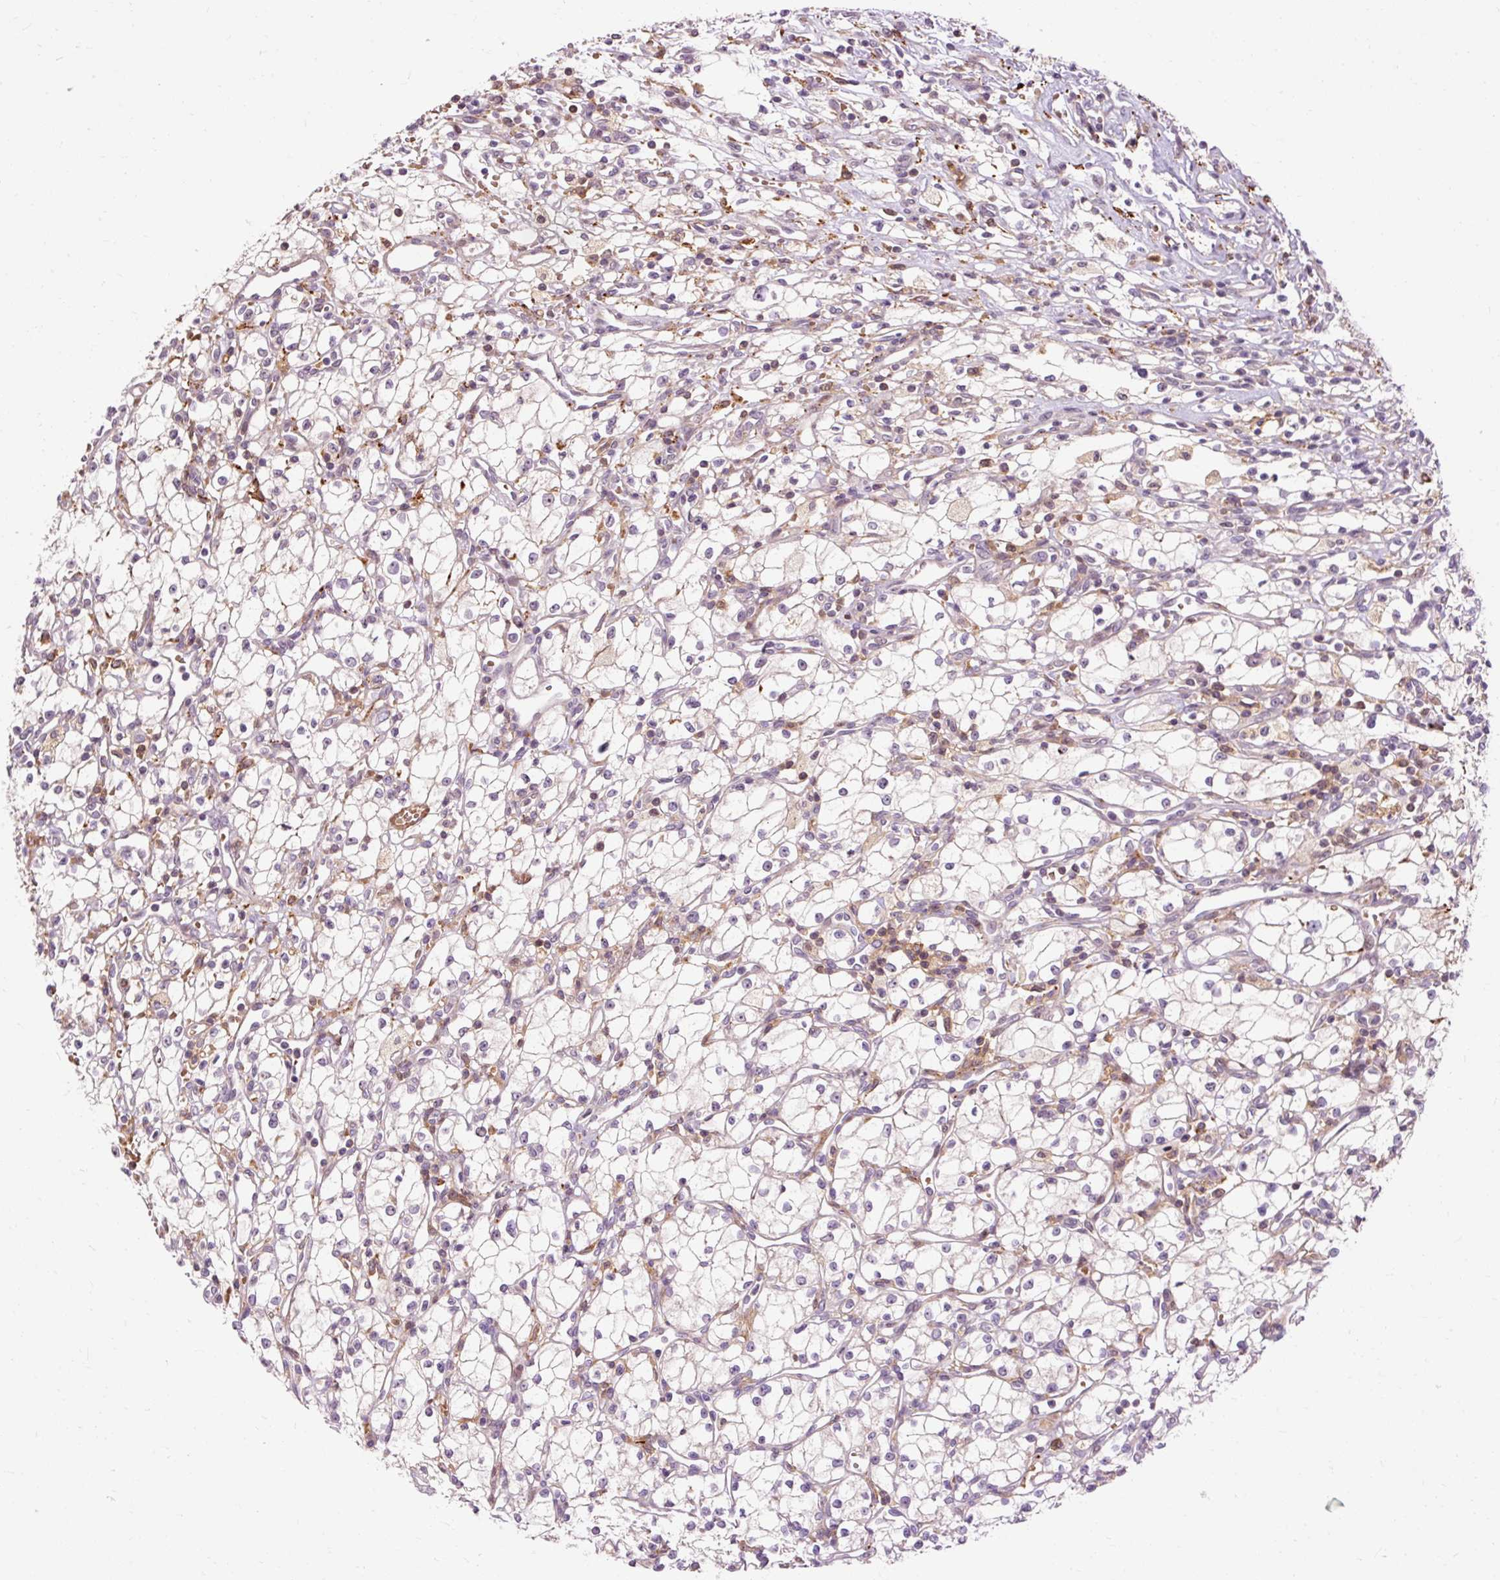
{"staining": {"intensity": "weak", "quantity": "25%-75%", "location": "cytoplasmic/membranous"}, "tissue": "renal cancer", "cell_type": "Tumor cells", "image_type": "cancer", "snomed": [{"axis": "morphology", "description": "Adenocarcinoma, NOS"}, {"axis": "topography", "description": "Kidney"}], "caption": "This image demonstrates renal cancer (adenocarcinoma) stained with IHC to label a protein in brown. The cytoplasmic/membranous of tumor cells show weak positivity for the protein. Nuclei are counter-stained blue.", "gene": "CEBPZ", "patient": {"sex": "male", "age": 59}}